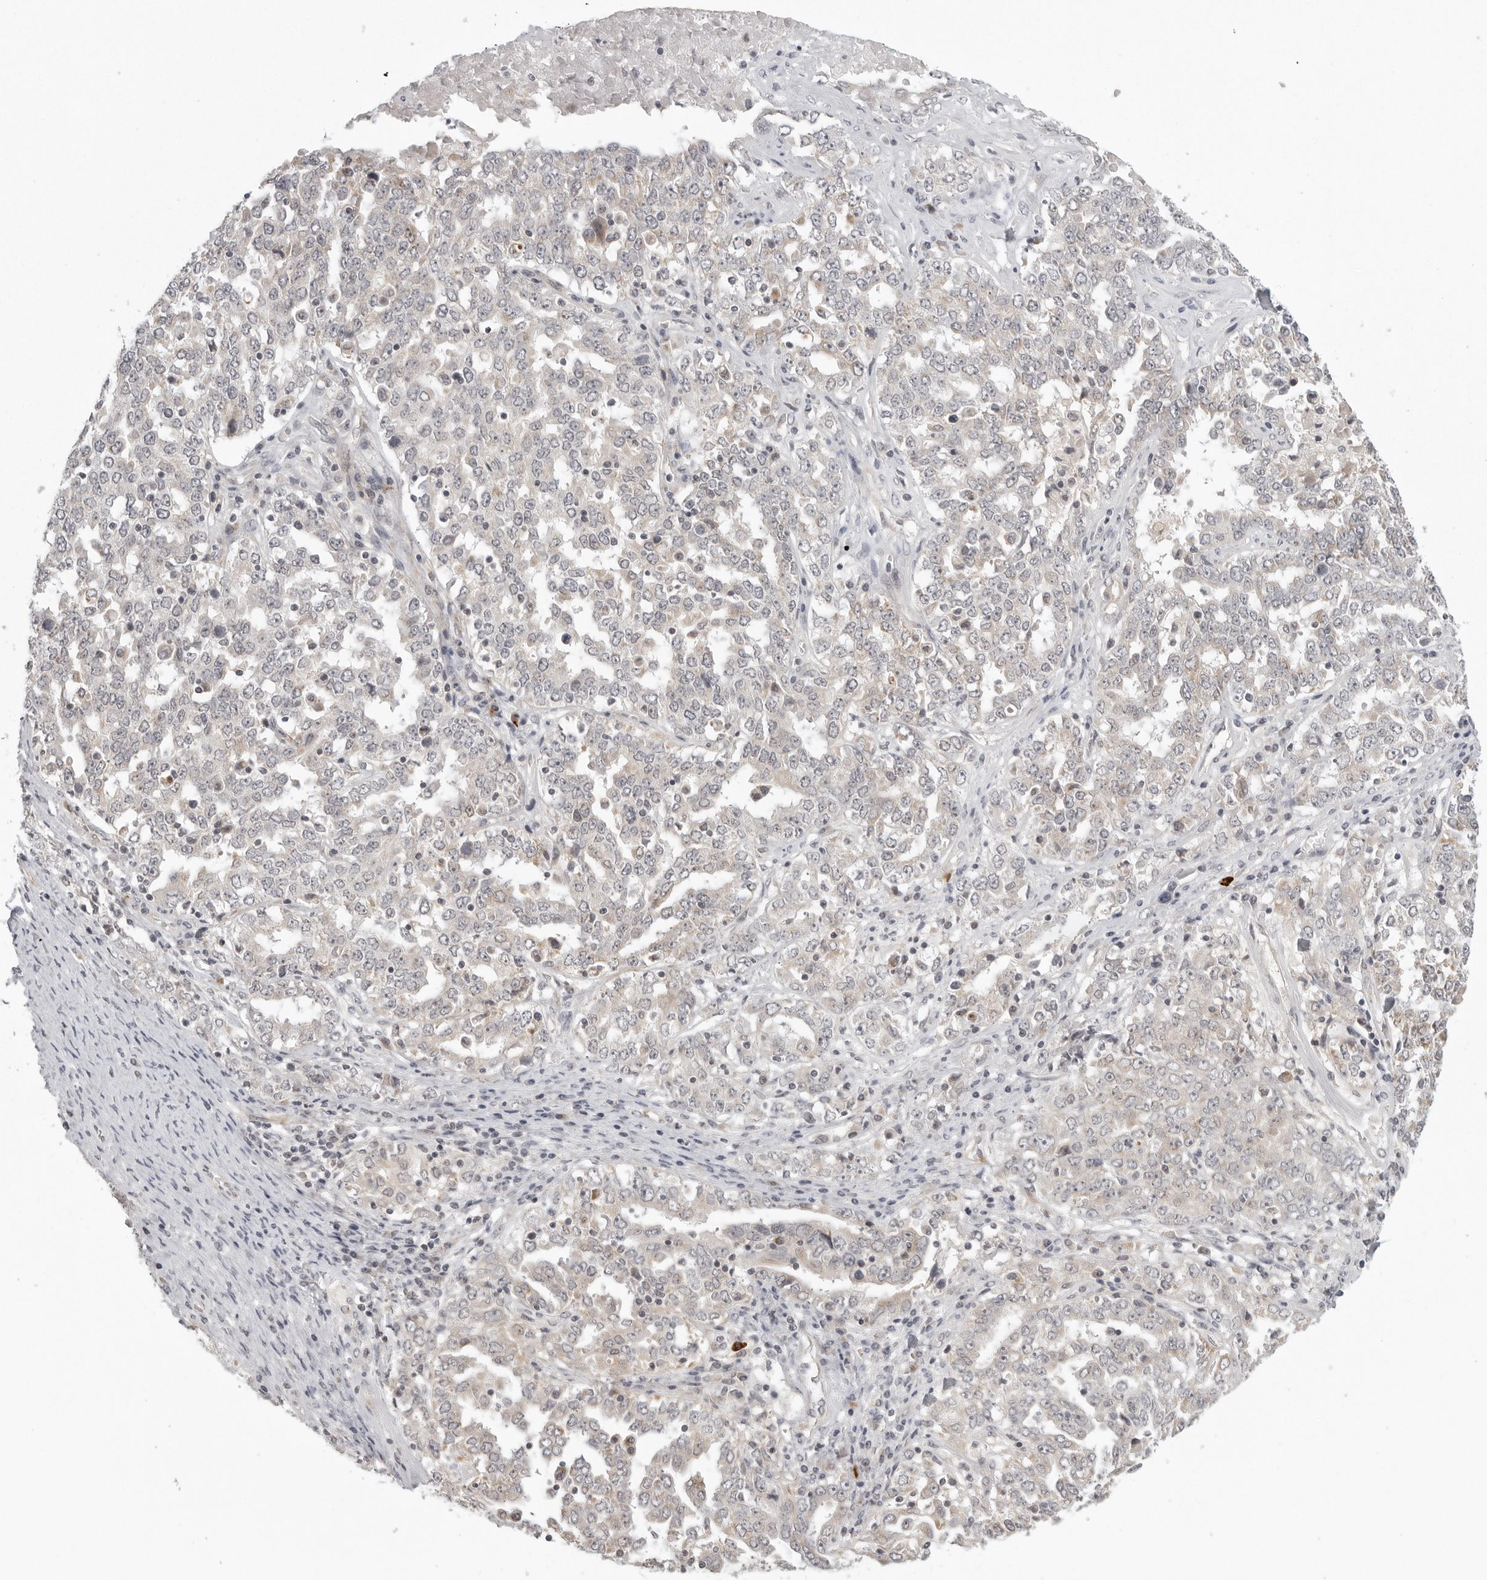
{"staining": {"intensity": "moderate", "quantity": "<25%", "location": "nuclear"}, "tissue": "ovarian cancer", "cell_type": "Tumor cells", "image_type": "cancer", "snomed": [{"axis": "morphology", "description": "Carcinoma, endometroid"}, {"axis": "topography", "description": "Ovary"}], "caption": "A brown stain labels moderate nuclear staining of a protein in ovarian endometroid carcinoma tumor cells.", "gene": "TUT4", "patient": {"sex": "female", "age": 62}}